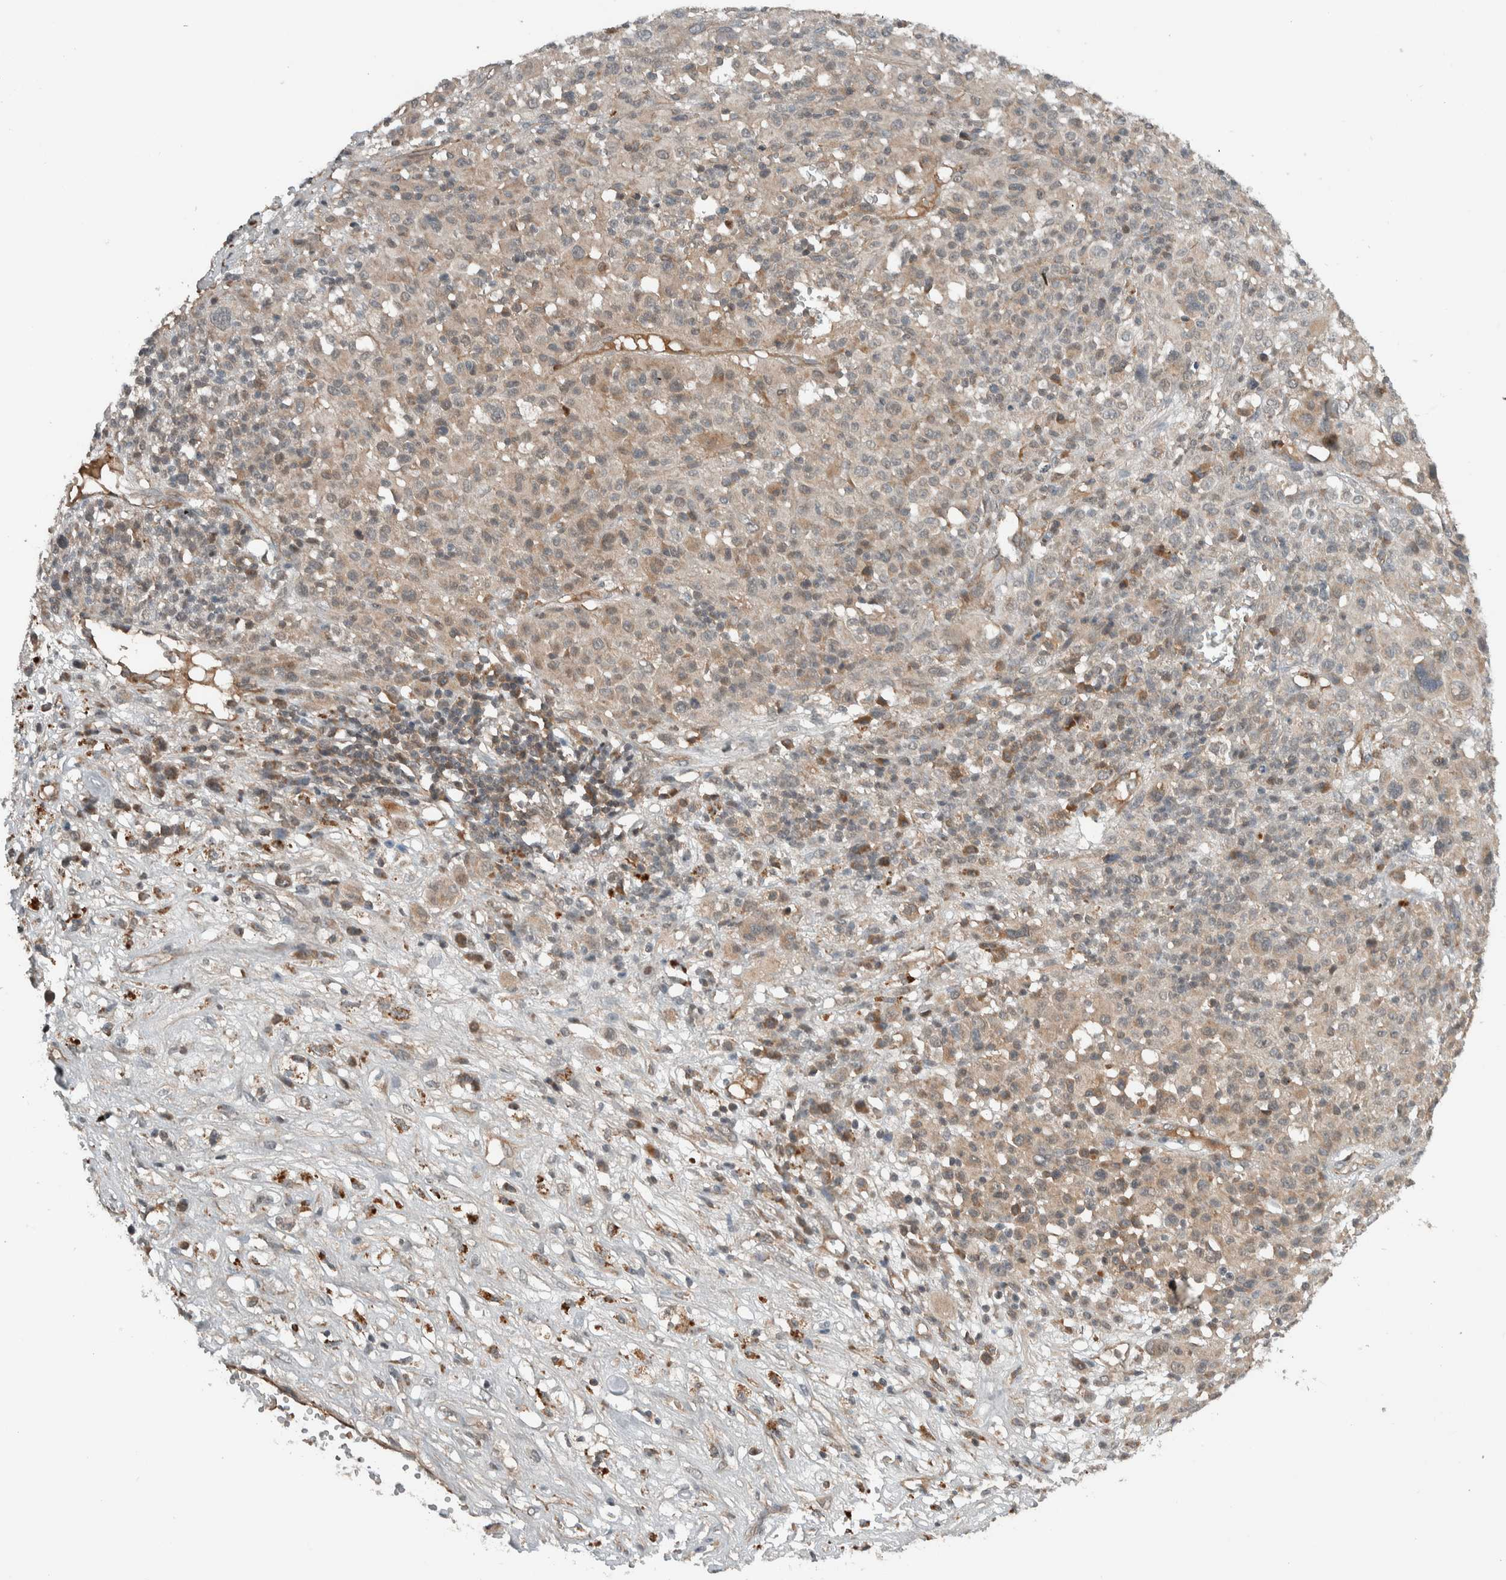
{"staining": {"intensity": "weak", "quantity": "25%-75%", "location": "cytoplasmic/membranous"}, "tissue": "melanoma", "cell_type": "Tumor cells", "image_type": "cancer", "snomed": [{"axis": "morphology", "description": "Malignant melanoma, Metastatic site"}, {"axis": "topography", "description": "Skin"}], "caption": "A brown stain shows weak cytoplasmic/membranous expression of a protein in human malignant melanoma (metastatic site) tumor cells. (DAB (3,3'-diaminobenzidine) IHC, brown staining for protein, blue staining for nuclei).", "gene": "ARMC7", "patient": {"sex": "female", "age": 74}}